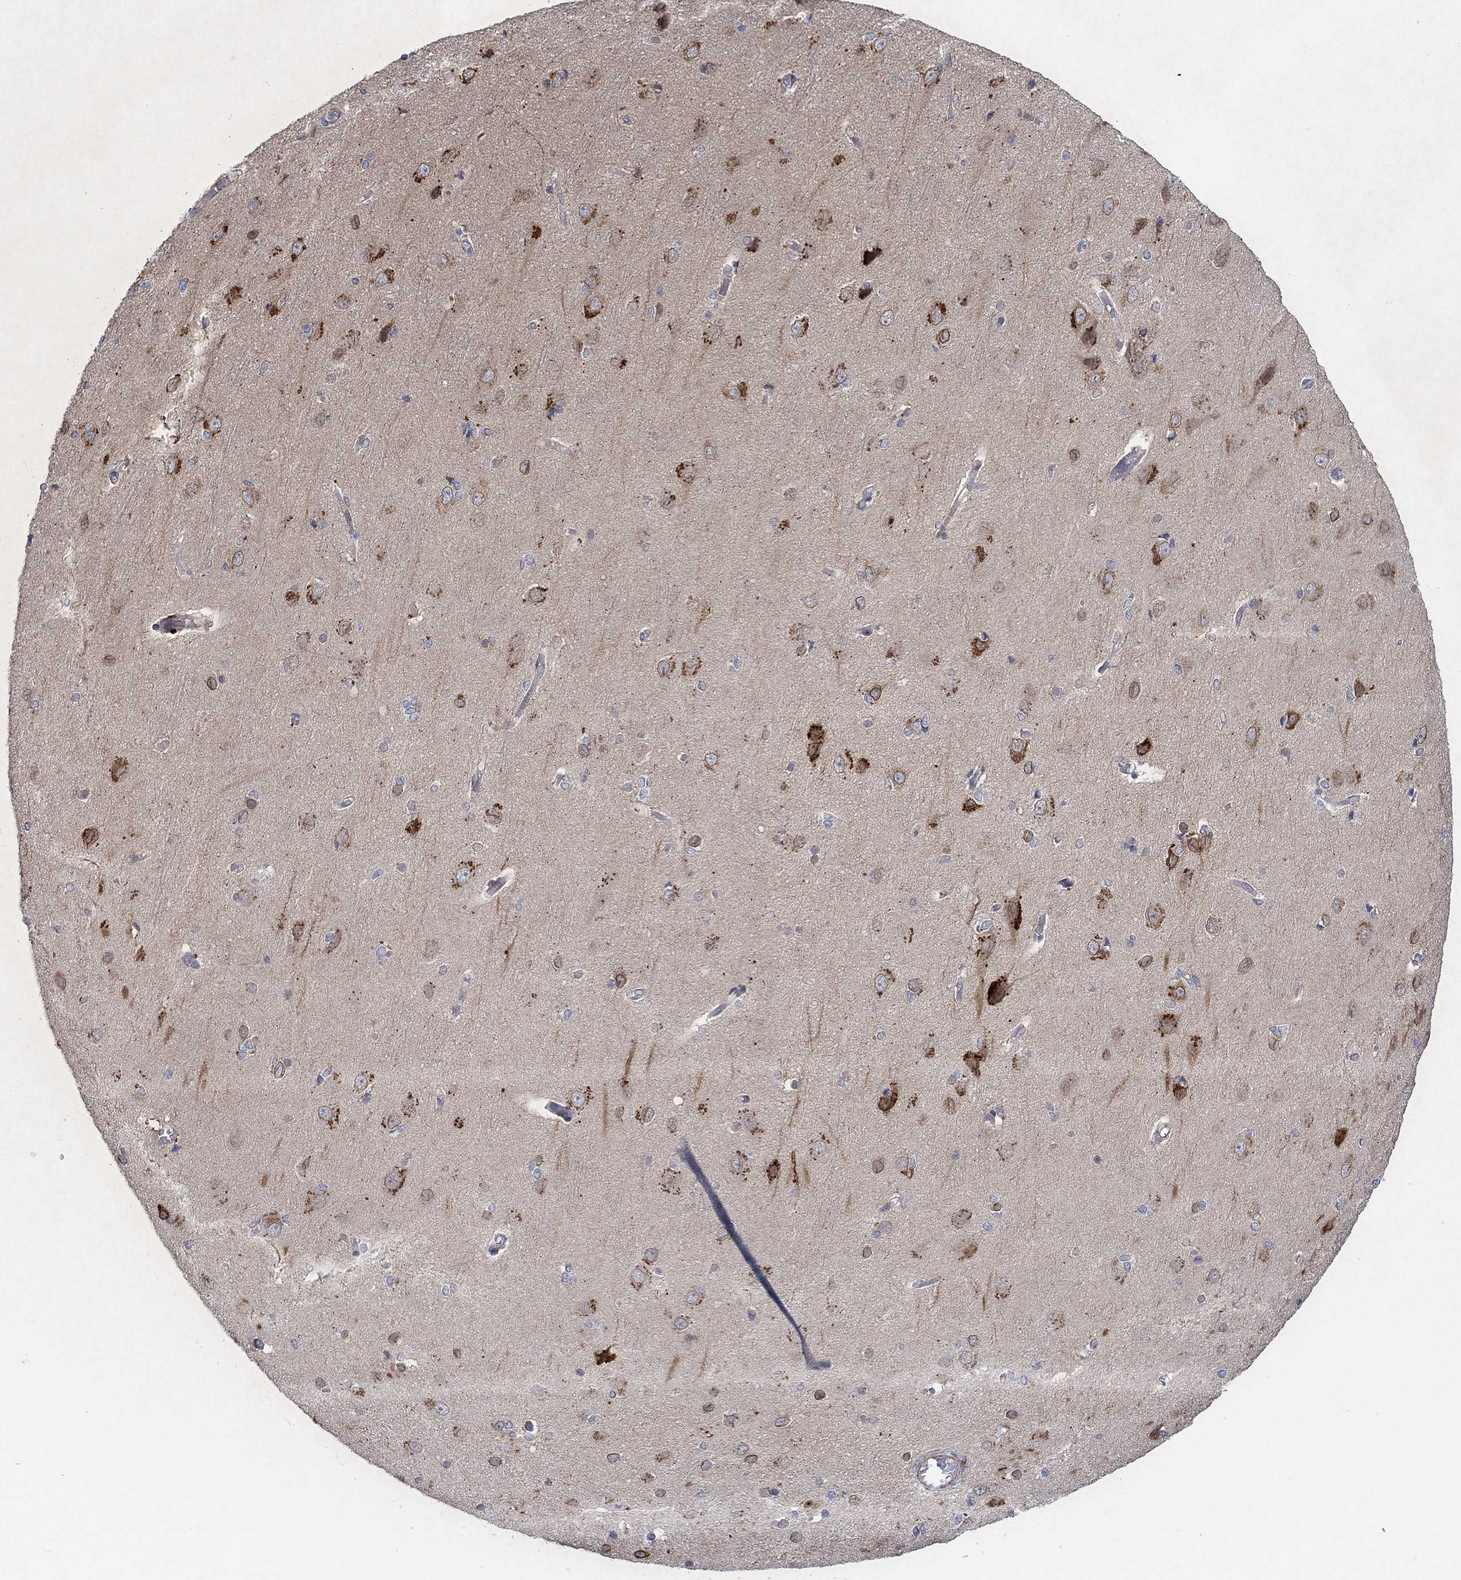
{"staining": {"intensity": "negative", "quantity": "none", "location": "none"}, "tissue": "cerebral cortex", "cell_type": "Endothelial cells", "image_type": "normal", "snomed": [{"axis": "morphology", "description": "Normal tissue, NOS"}, {"axis": "topography", "description": "Cerebral cortex"}], "caption": "High power microscopy micrograph of an immunohistochemistry image of normal cerebral cortex, revealing no significant expression in endothelial cells.", "gene": "CAMK1D", "patient": {"sex": "male", "age": 37}}